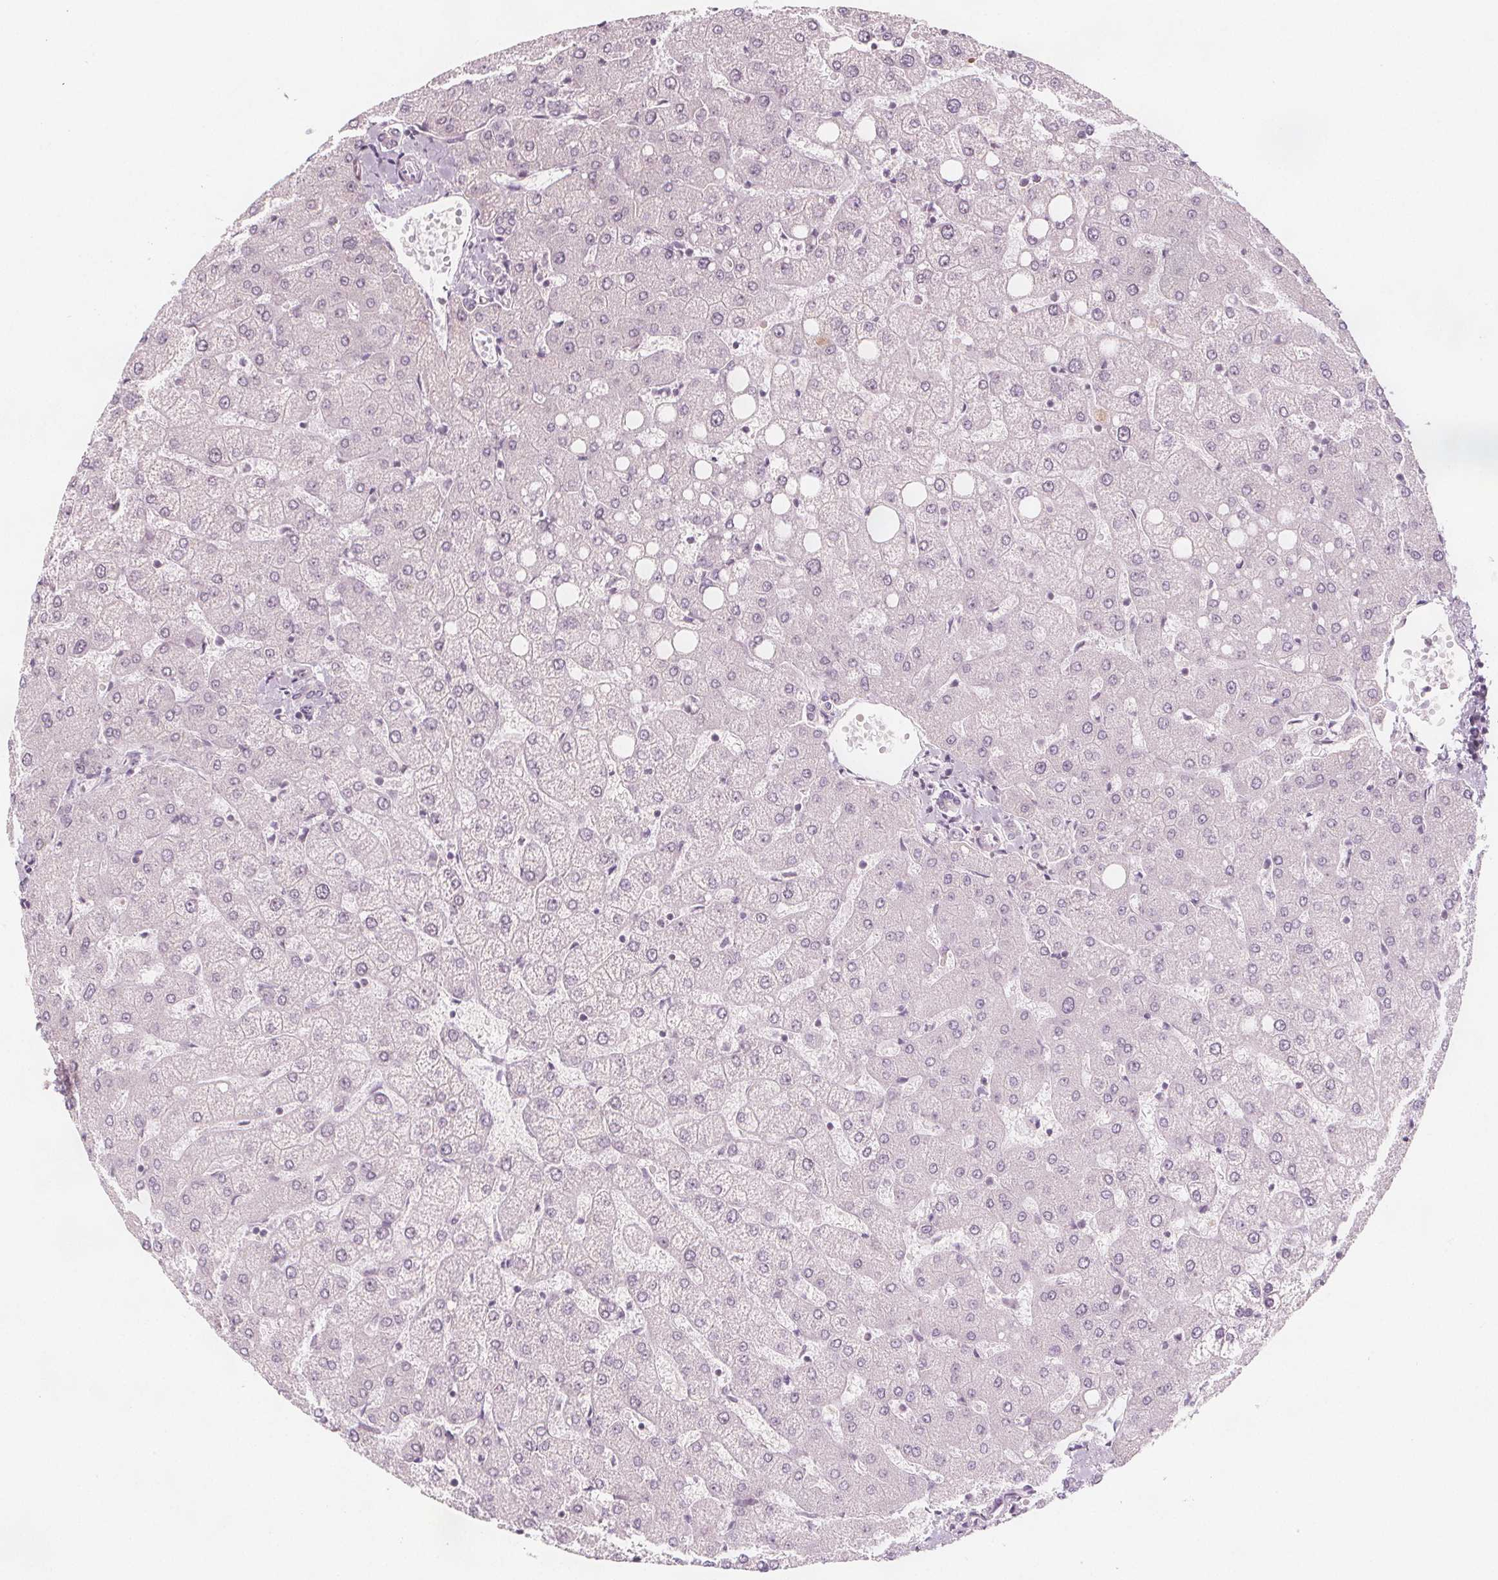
{"staining": {"intensity": "negative", "quantity": "none", "location": "none"}, "tissue": "liver", "cell_type": "Cholangiocytes", "image_type": "normal", "snomed": [{"axis": "morphology", "description": "Normal tissue, NOS"}, {"axis": "topography", "description": "Liver"}], "caption": "This is a photomicrograph of immunohistochemistry staining of normal liver, which shows no staining in cholangiocytes.", "gene": "C1orf167", "patient": {"sex": "female", "age": 54}}